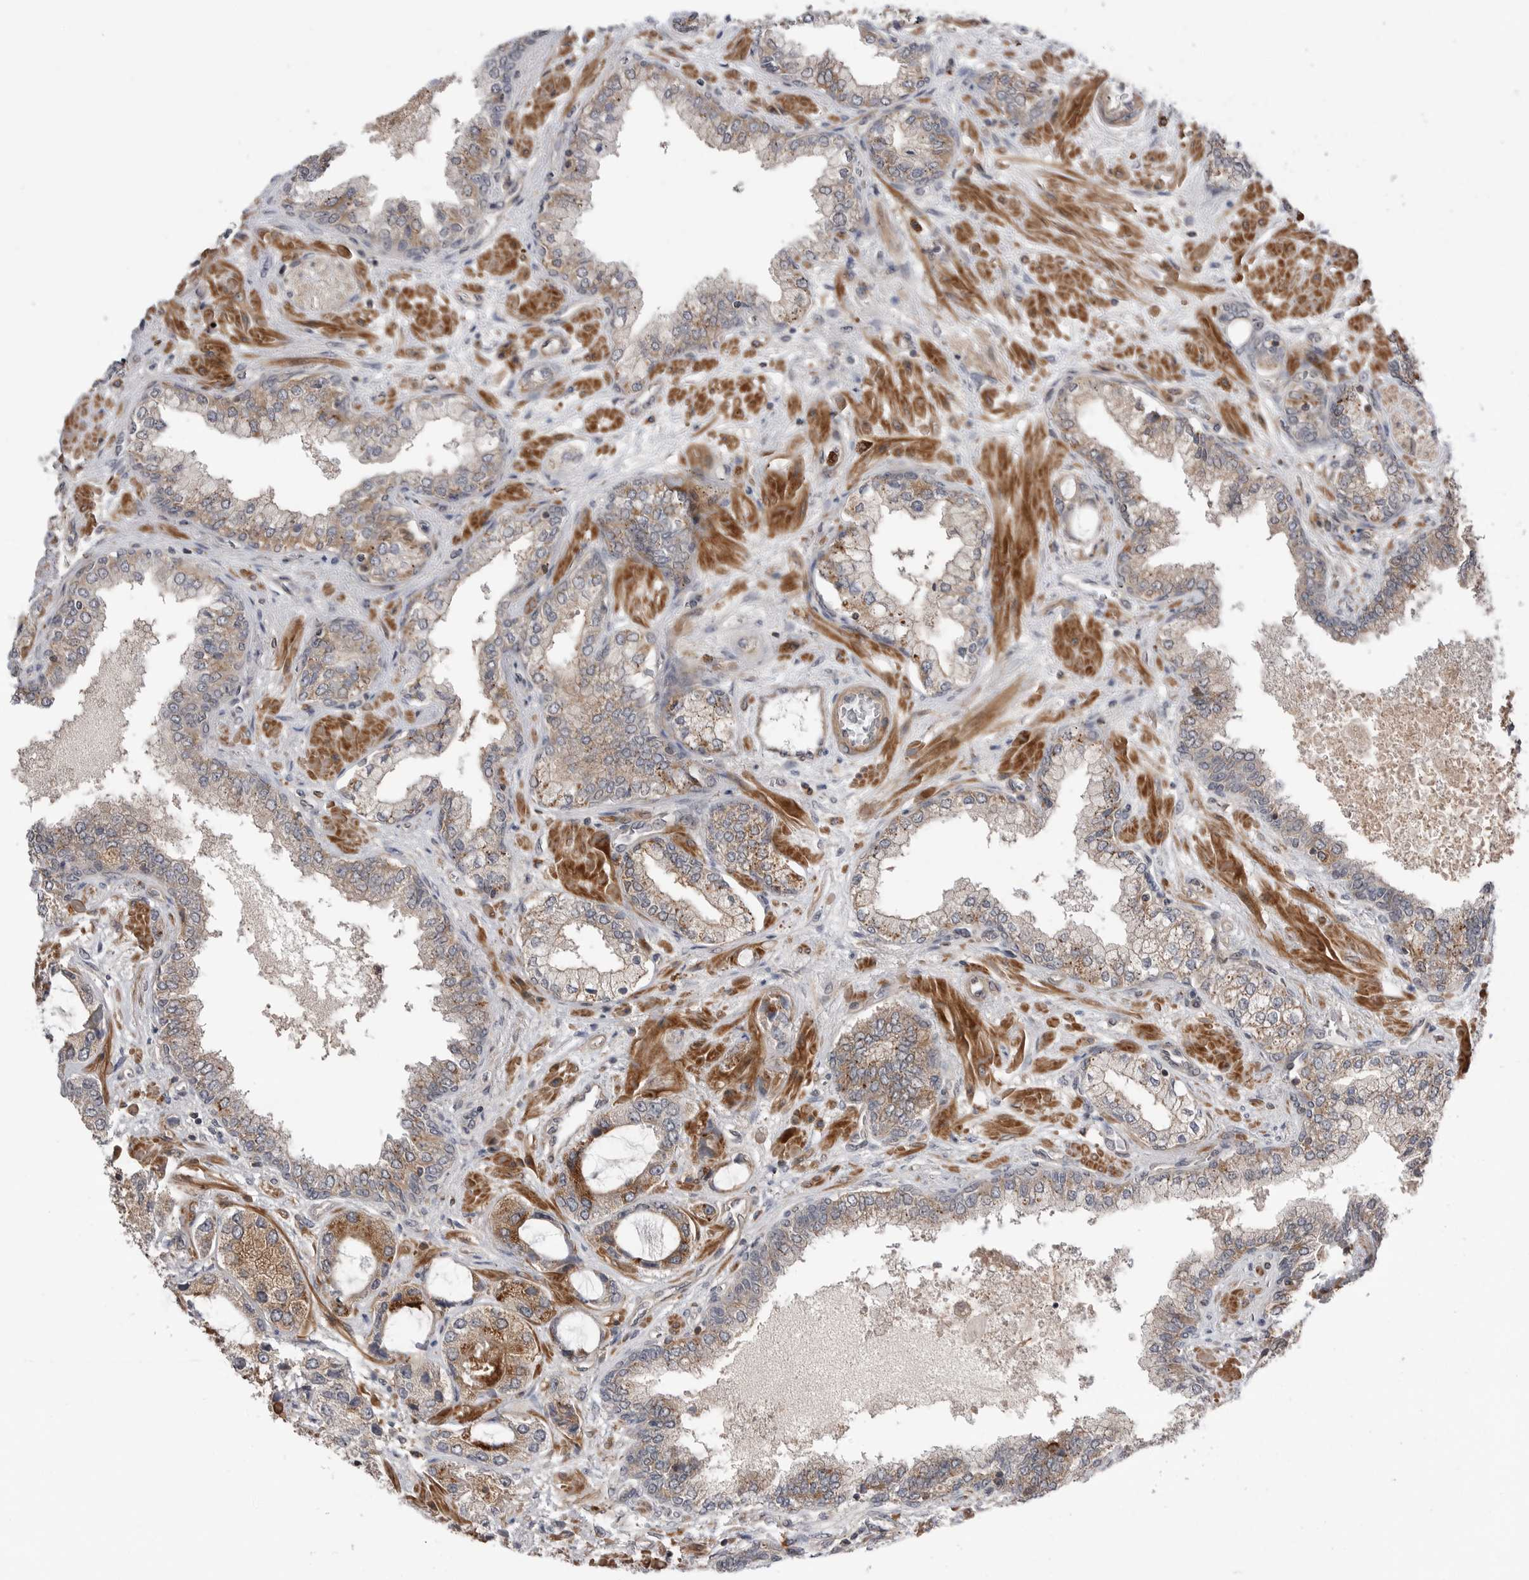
{"staining": {"intensity": "weak", "quantity": "<25%", "location": "cytoplasmic/membranous"}, "tissue": "prostate cancer", "cell_type": "Tumor cells", "image_type": "cancer", "snomed": [{"axis": "morphology", "description": "Normal tissue, NOS"}, {"axis": "morphology", "description": "Adenocarcinoma, High grade"}, {"axis": "topography", "description": "Prostate"}, {"axis": "topography", "description": "Peripheral nerve tissue"}], "caption": "An image of human prostate adenocarcinoma (high-grade) is negative for staining in tumor cells.", "gene": "PEAK1", "patient": {"sex": "male", "age": 59}}